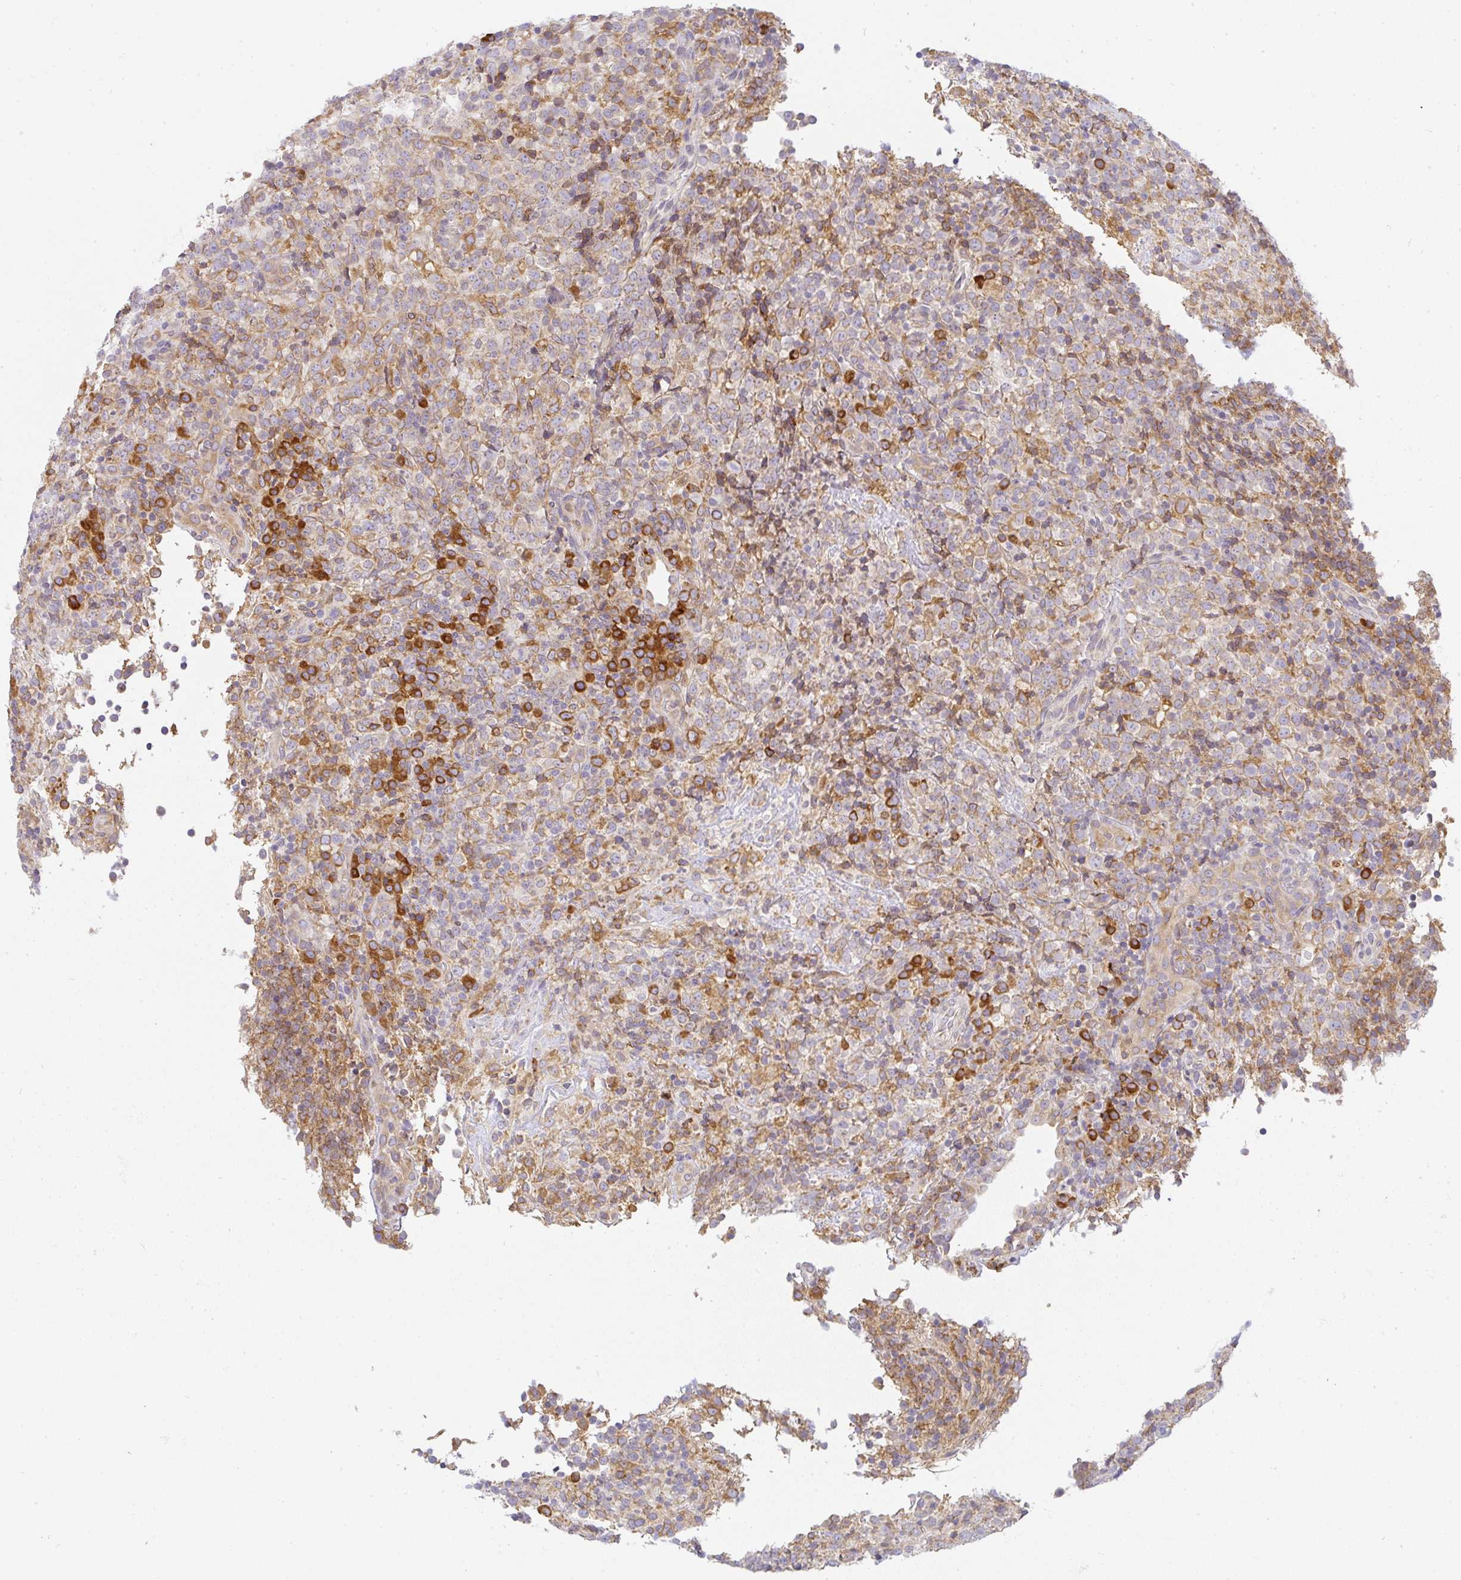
{"staining": {"intensity": "moderate", "quantity": "25%-75%", "location": "cytoplasmic/membranous"}, "tissue": "lymphoma", "cell_type": "Tumor cells", "image_type": "cancer", "snomed": [{"axis": "morphology", "description": "Malignant lymphoma, non-Hodgkin's type, High grade"}, {"axis": "topography", "description": "Lymph node"}], "caption": "Lymphoma stained for a protein demonstrates moderate cytoplasmic/membranous positivity in tumor cells. The protein of interest is shown in brown color, while the nuclei are stained blue.", "gene": "DERL2", "patient": {"sex": "male", "age": 54}}